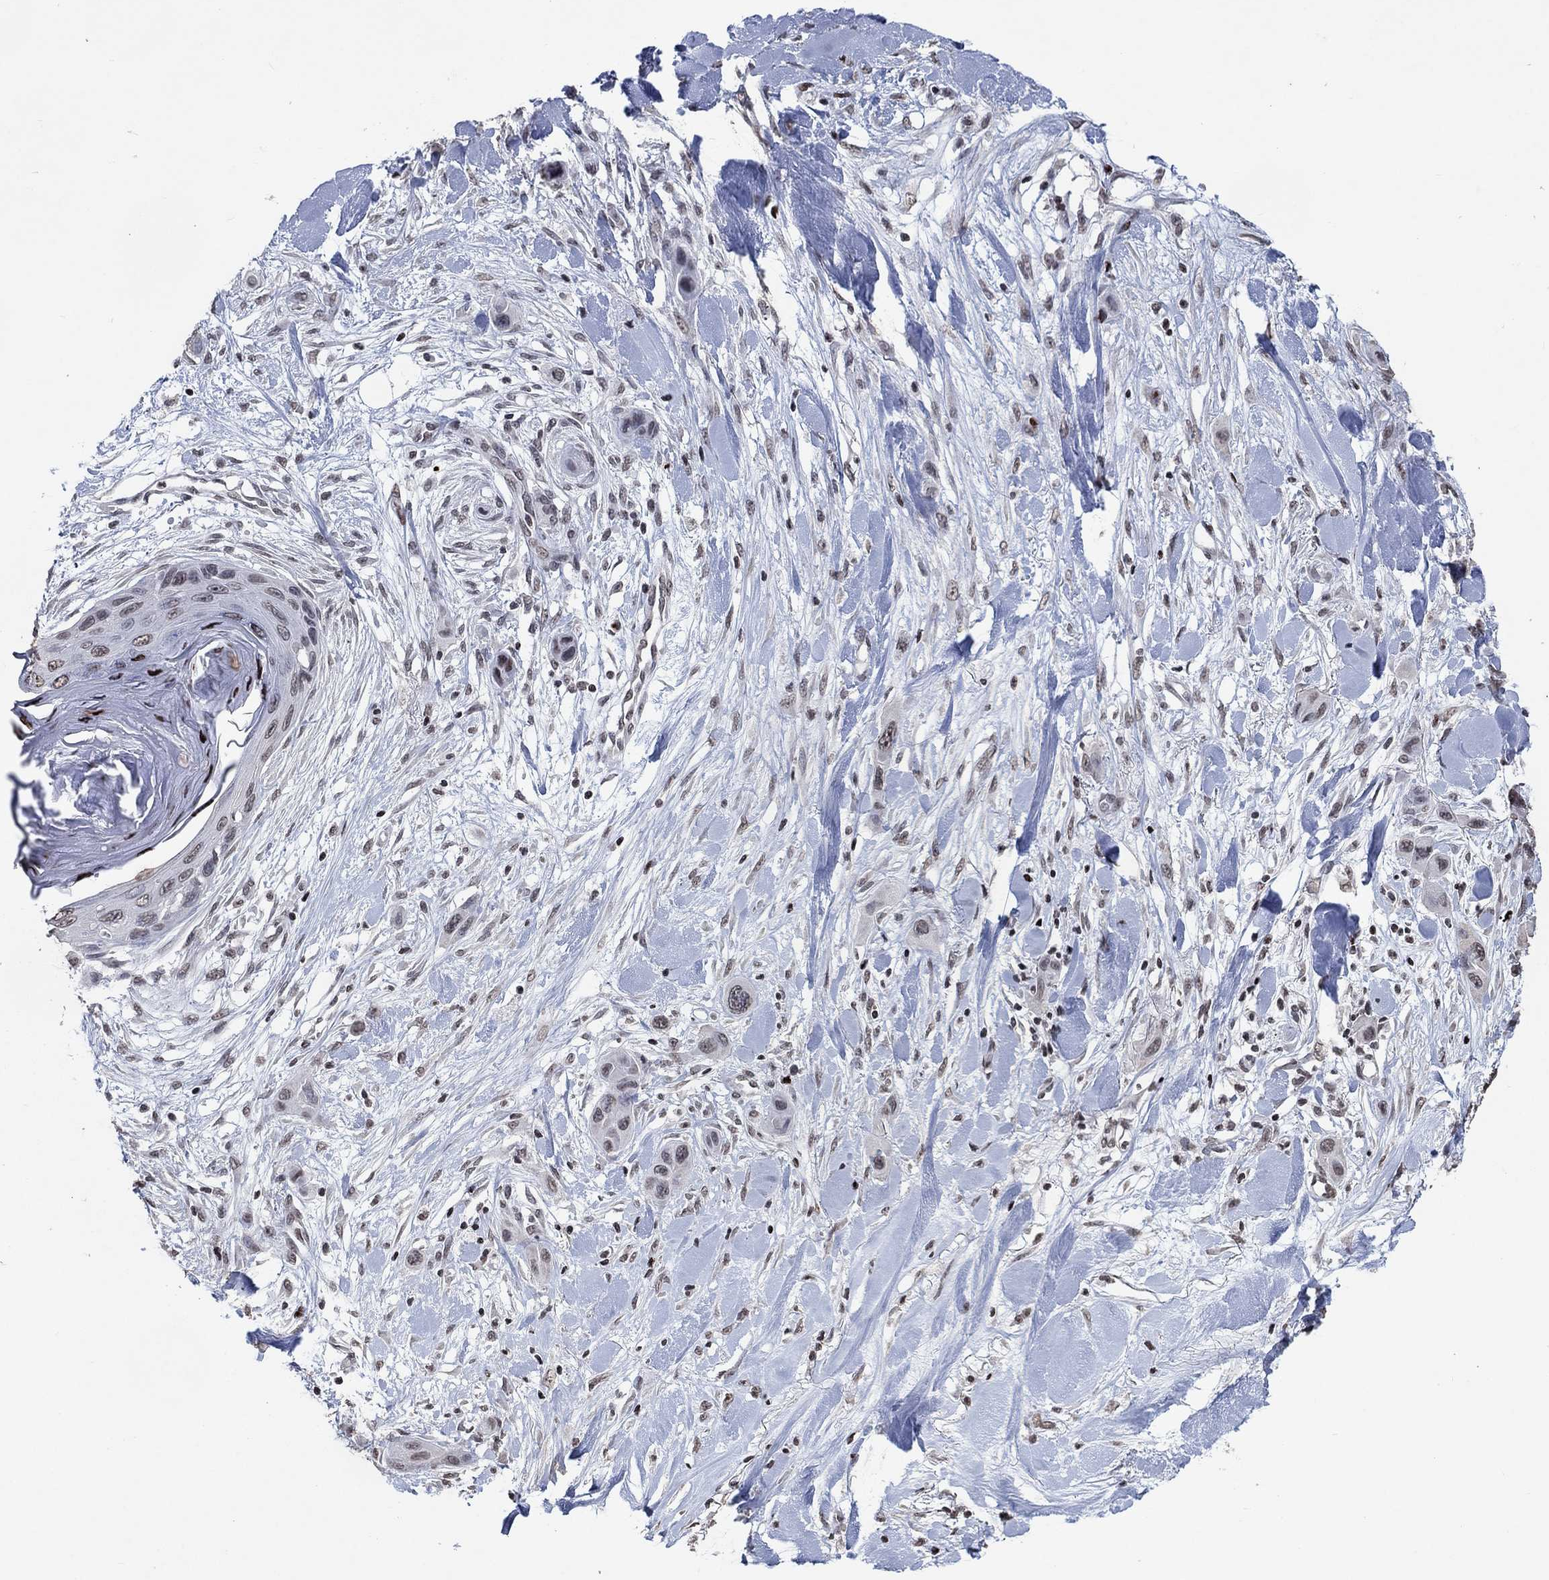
{"staining": {"intensity": "weak", "quantity": "<25%", "location": "nuclear"}, "tissue": "skin cancer", "cell_type": "Tumor cells", "image_type": "cancer", "snomed": [{"axis": "morphology", "description": "Squamous cell carcinoma, NOS"}, {"axis": "topography", "description": "Skin"}], "caption": "Tumor cells show no significant protein staining in skin cancer (squamous cell carcinoma).", "gene": "SRSF3", "patient": {"sex": "male", "age": 79}}